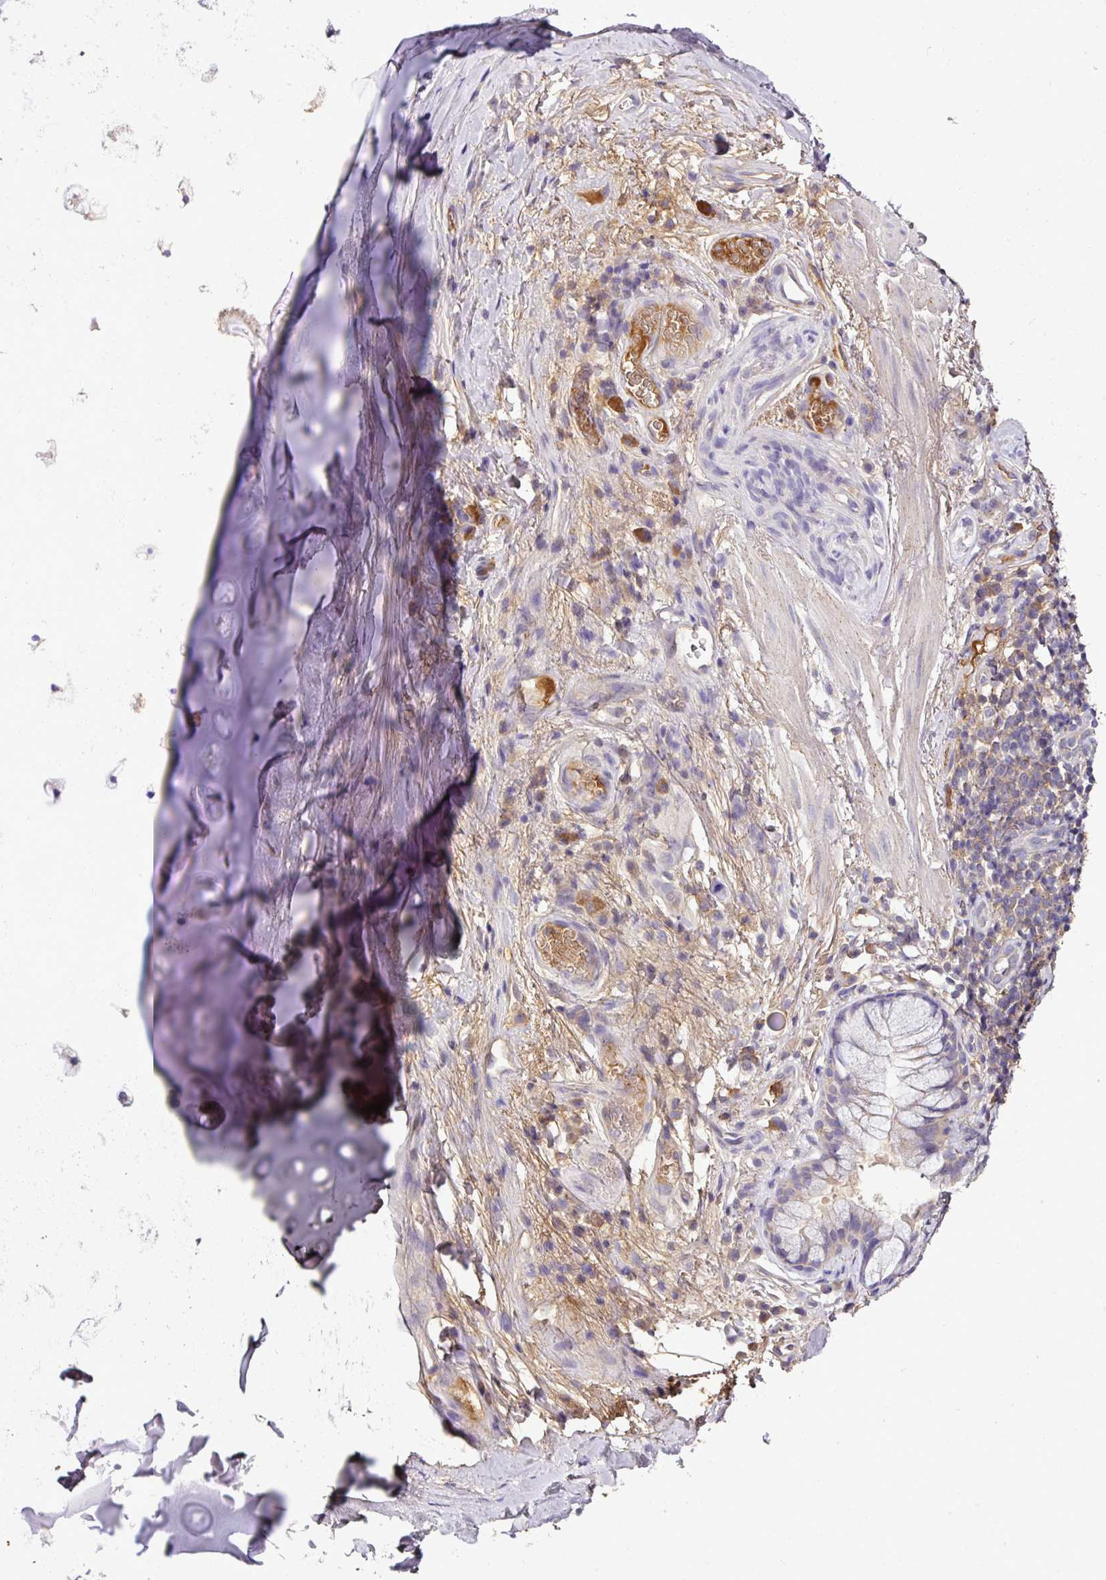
{"staining": {"intensity": "negative", "quantity": "none", "location": "none"}, "tissue": "soft tissue", "cell_type": "Chondrocytes", "image_type": "normal", "snomed": [{"axis": "morphology", "description": "Normal tissue, NOS"}, {"axis": "topography", "description": "Cartilage tissue"}, {"axis": "topography", "description": "Bronchus"}], "caption": "Photomicrograph shows no significant protein expression in chondrocytes of unremarkable soft tissue.", "gene": "CAB39L", "patient": {"sex": "male", "age": 58}}